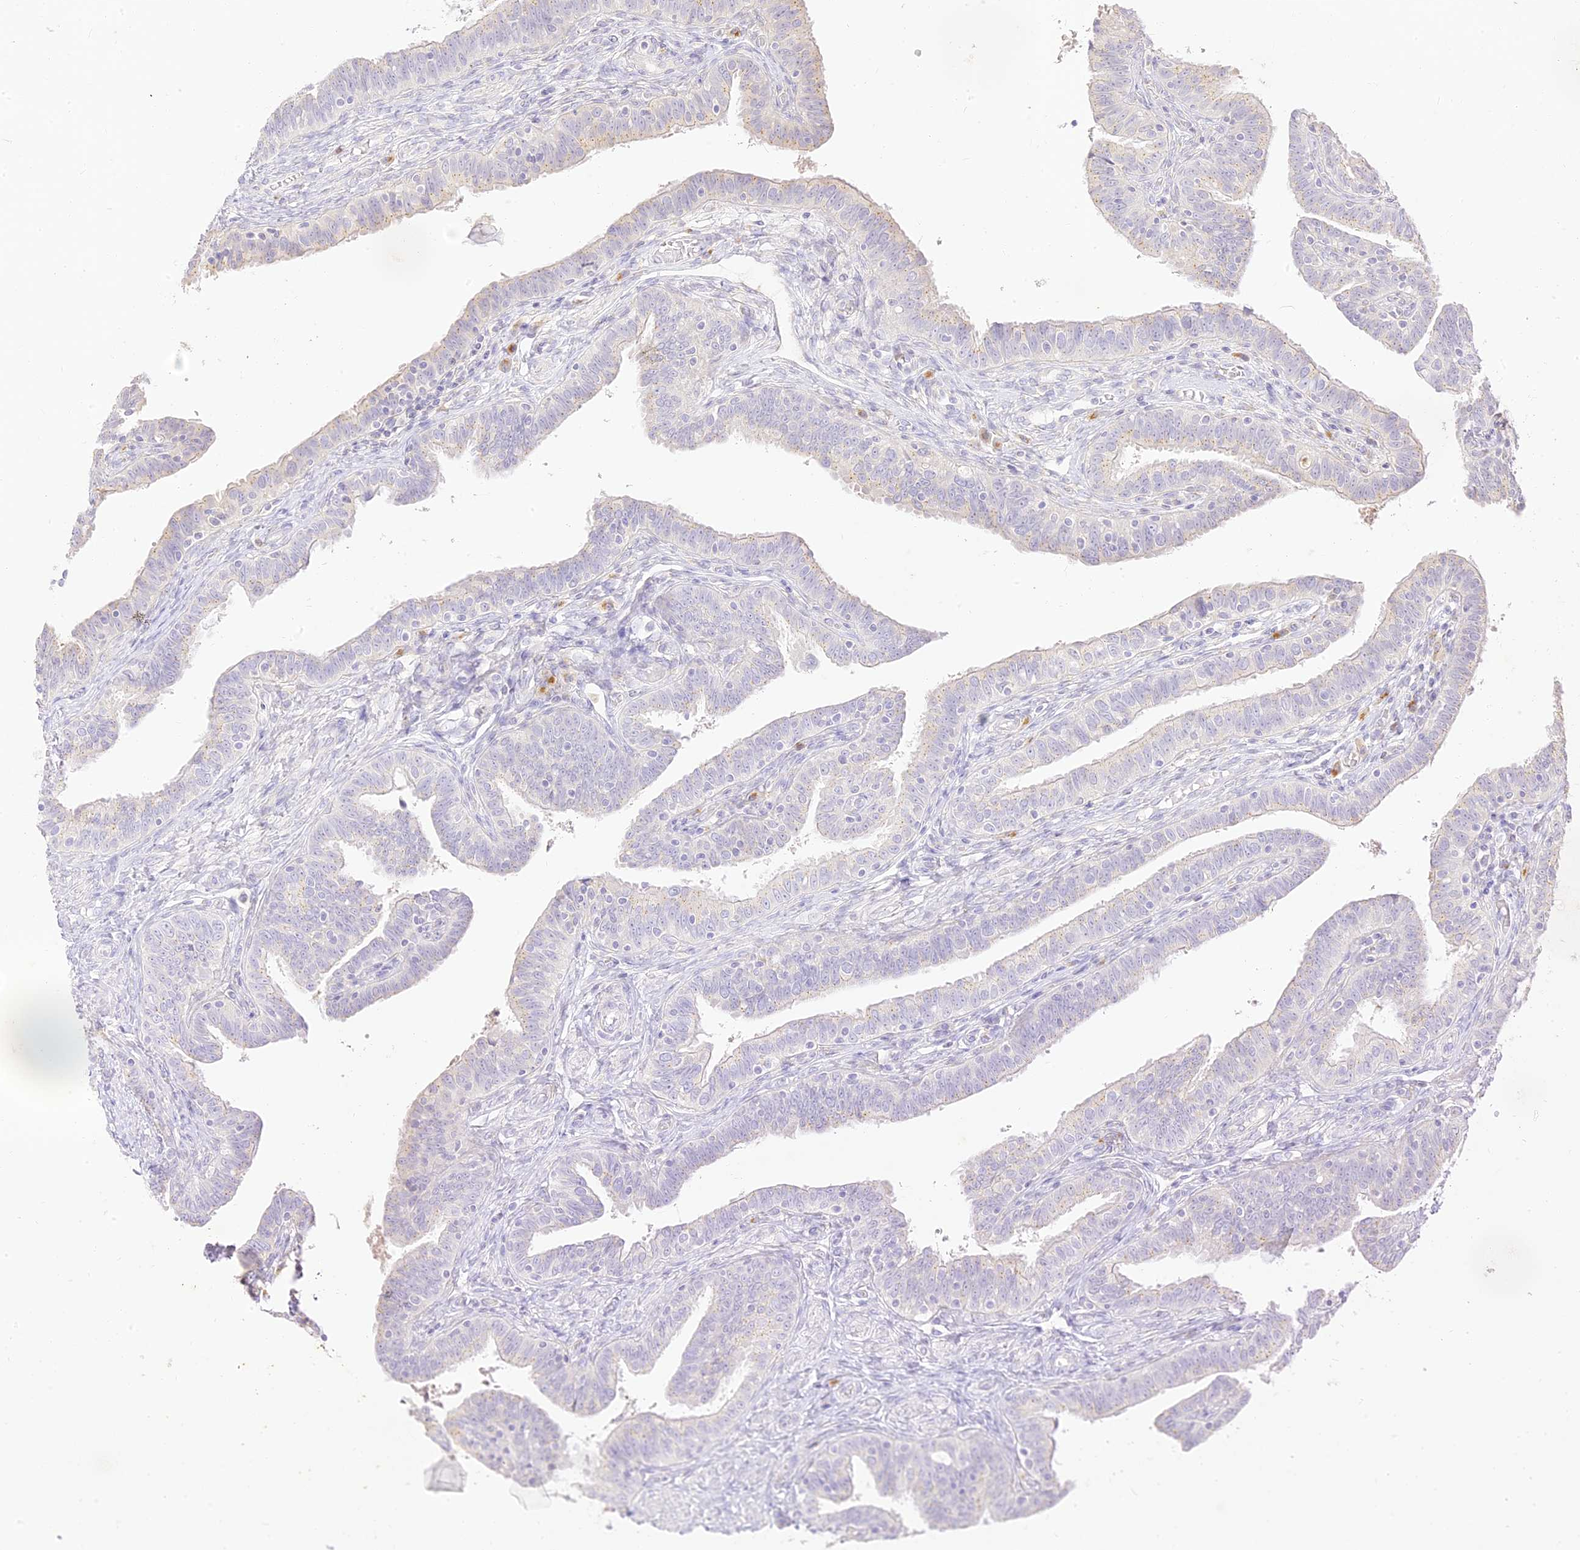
{"staining": {"intensity": "weak", "quantity": "25%-75%", "location": "cytoplasmic/membranous"}, "tissue": "fallopian tube", "cell_type": "Glandular cells", "image_type": "normal", "snomed": [{"axis": "morphology", "description": "Normal tissue, NOS"}, {"axis": "topography", "description": "Fallopian tube"}], "caption": "Immunohistochemical staining of normal human fallopian tube exhibits weak cytoplasmic/membranous protein staining in approximately 25%-75% of glandular cells.", "gene": "SEC13", "patient": {"sex": "female", "age": 39}}